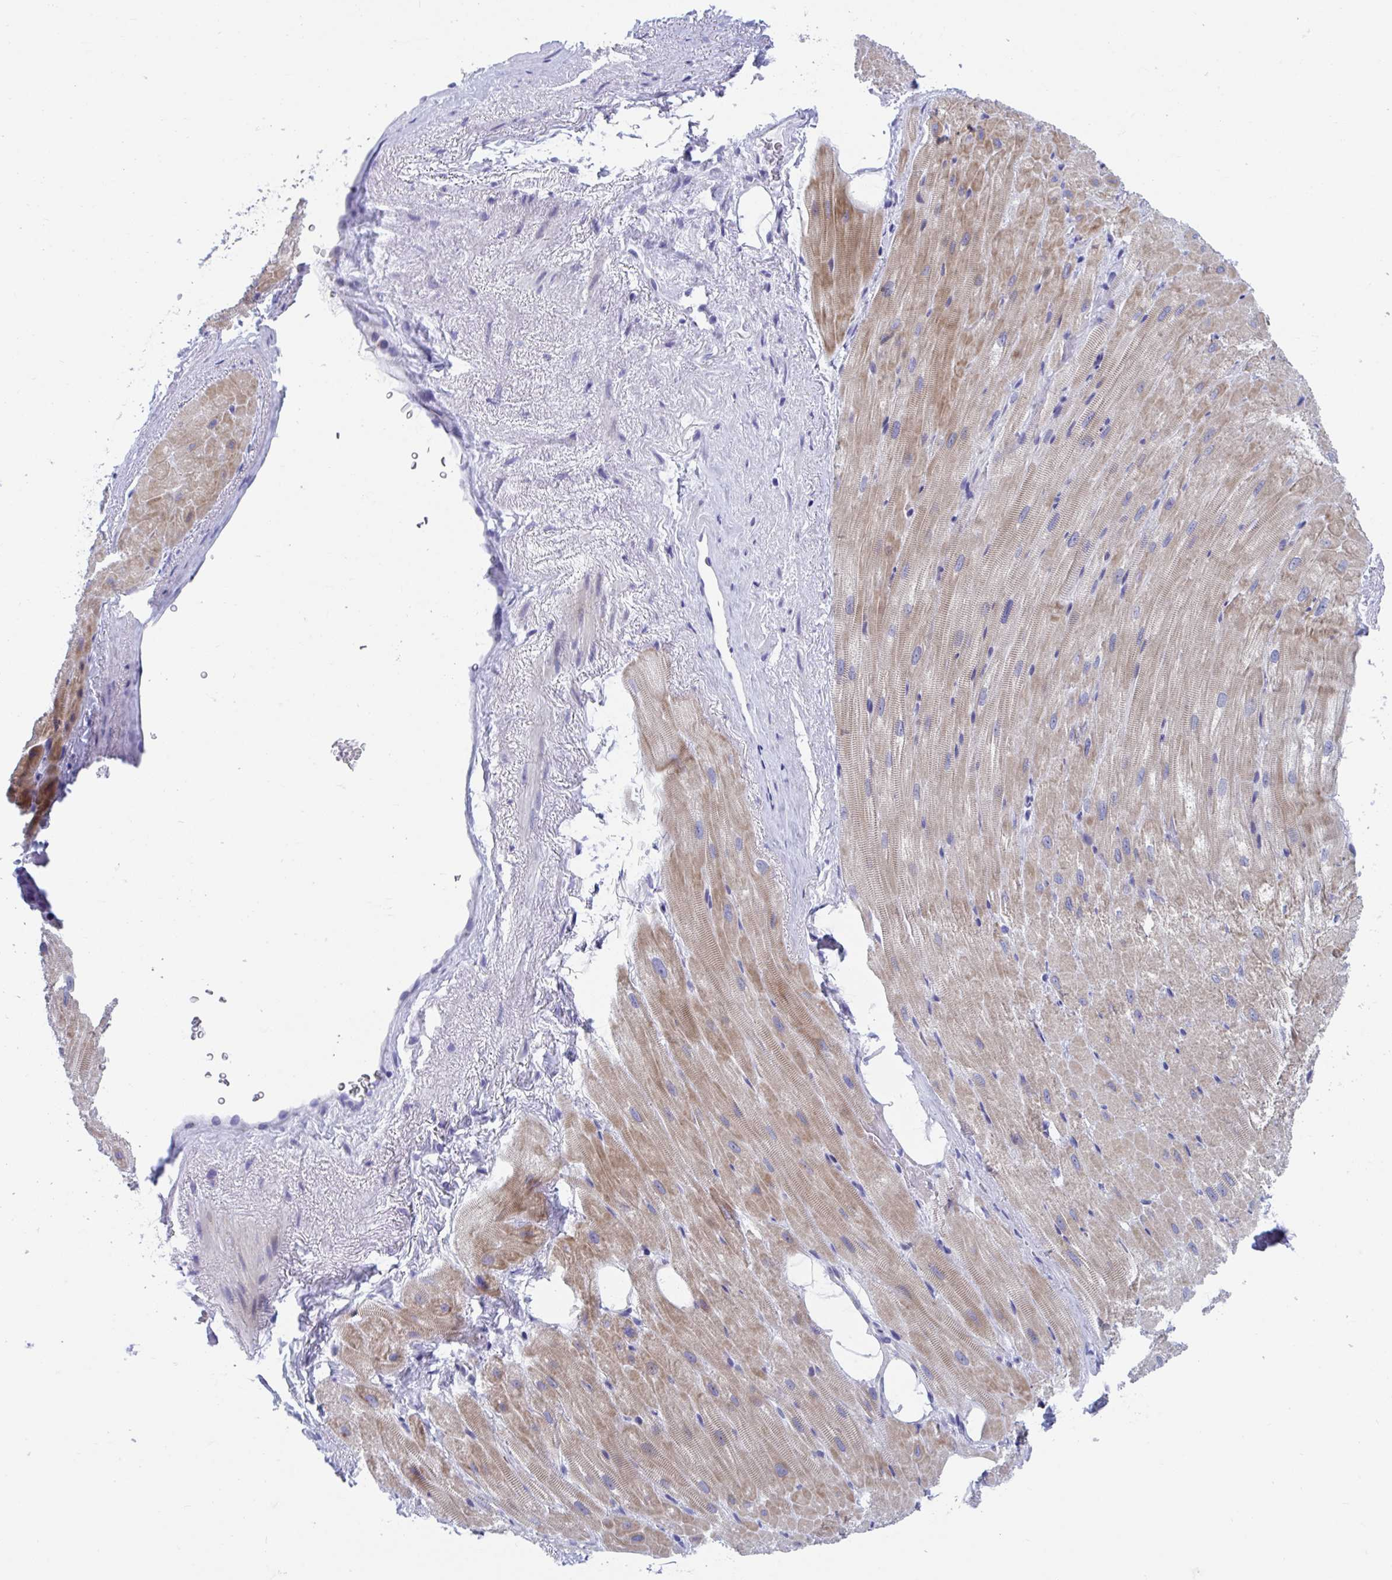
{"staining": {"intensity": "moderate", "quantity": ">75%", "location": "cytoplasmic/membranous"}, "tissue": "heart muscle", "cell_type": "Cardiomyocytes", "image_type": "normal", "snomed": [{"axis": "morphology", "description": "Normal tissue, NOS"}, {"axis": "topography", "description": "Heart"}], "caption": "Protein staining by IHC displays moderate cytoplasmic/membranous staining in about >75% of cardiomyocytes in unremarkable heart muscle.", "gene": "TTC30A", "patient": {"sex": "male", "age": 62}}